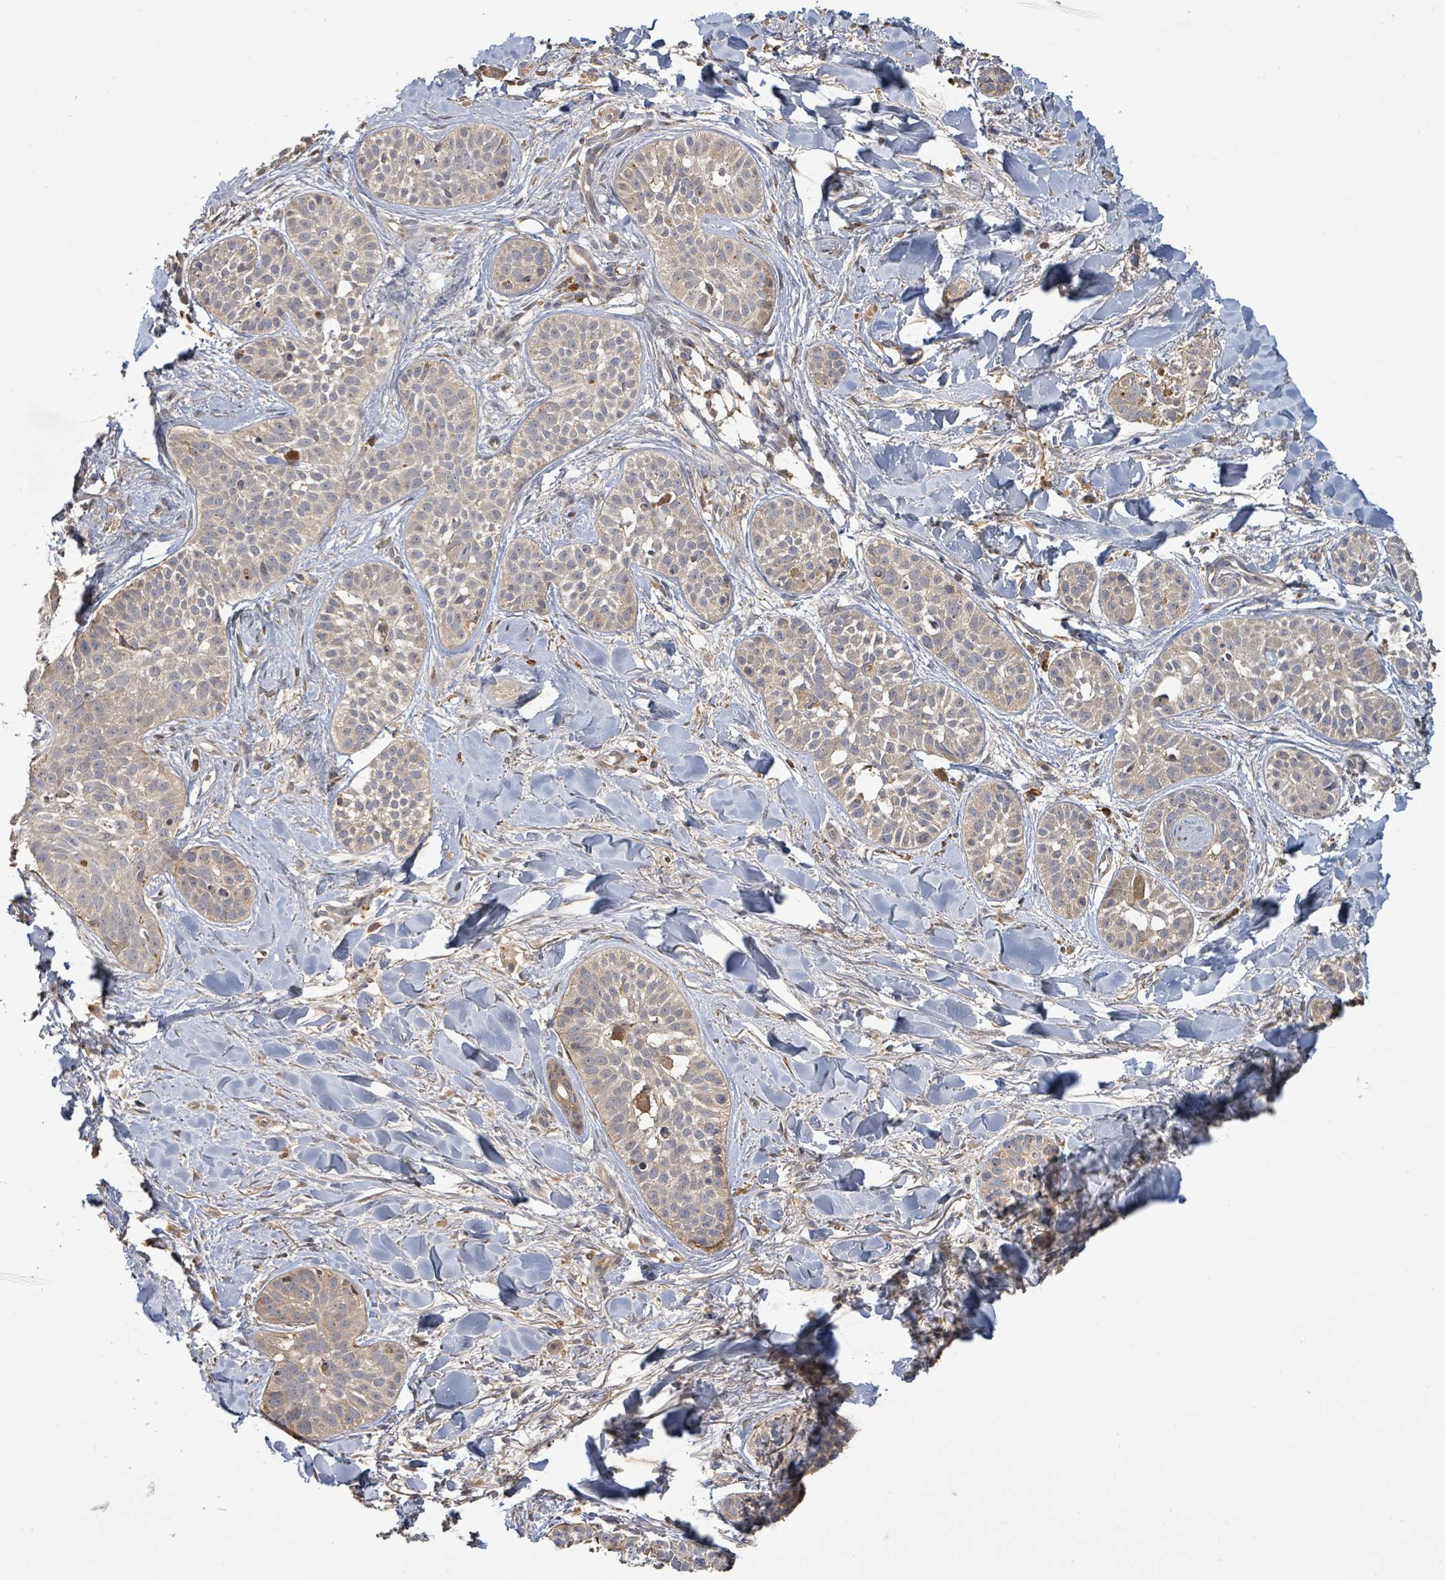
{"staining": {"intensity": "weak", "quantity": "25%-75%", "location": "cytoplasmic/membranous"}, "tissue": "skin cancer", "cell_type": "Tumor cells", "image_type": "cancer", "snomed": [{"axis": "morphology", "description": "Basal cell carcinoma"}, {"axis": "topography", "description": "Skin"}], "caption": "Immunohistochemical staining of human skin basal cell carcinoma displays weak cytoplasmic/membranous protein staining in approximately 25%-75% of tumor cells.", "gene": "STARD4", "patient": {"sex": "male", "age": 52}}